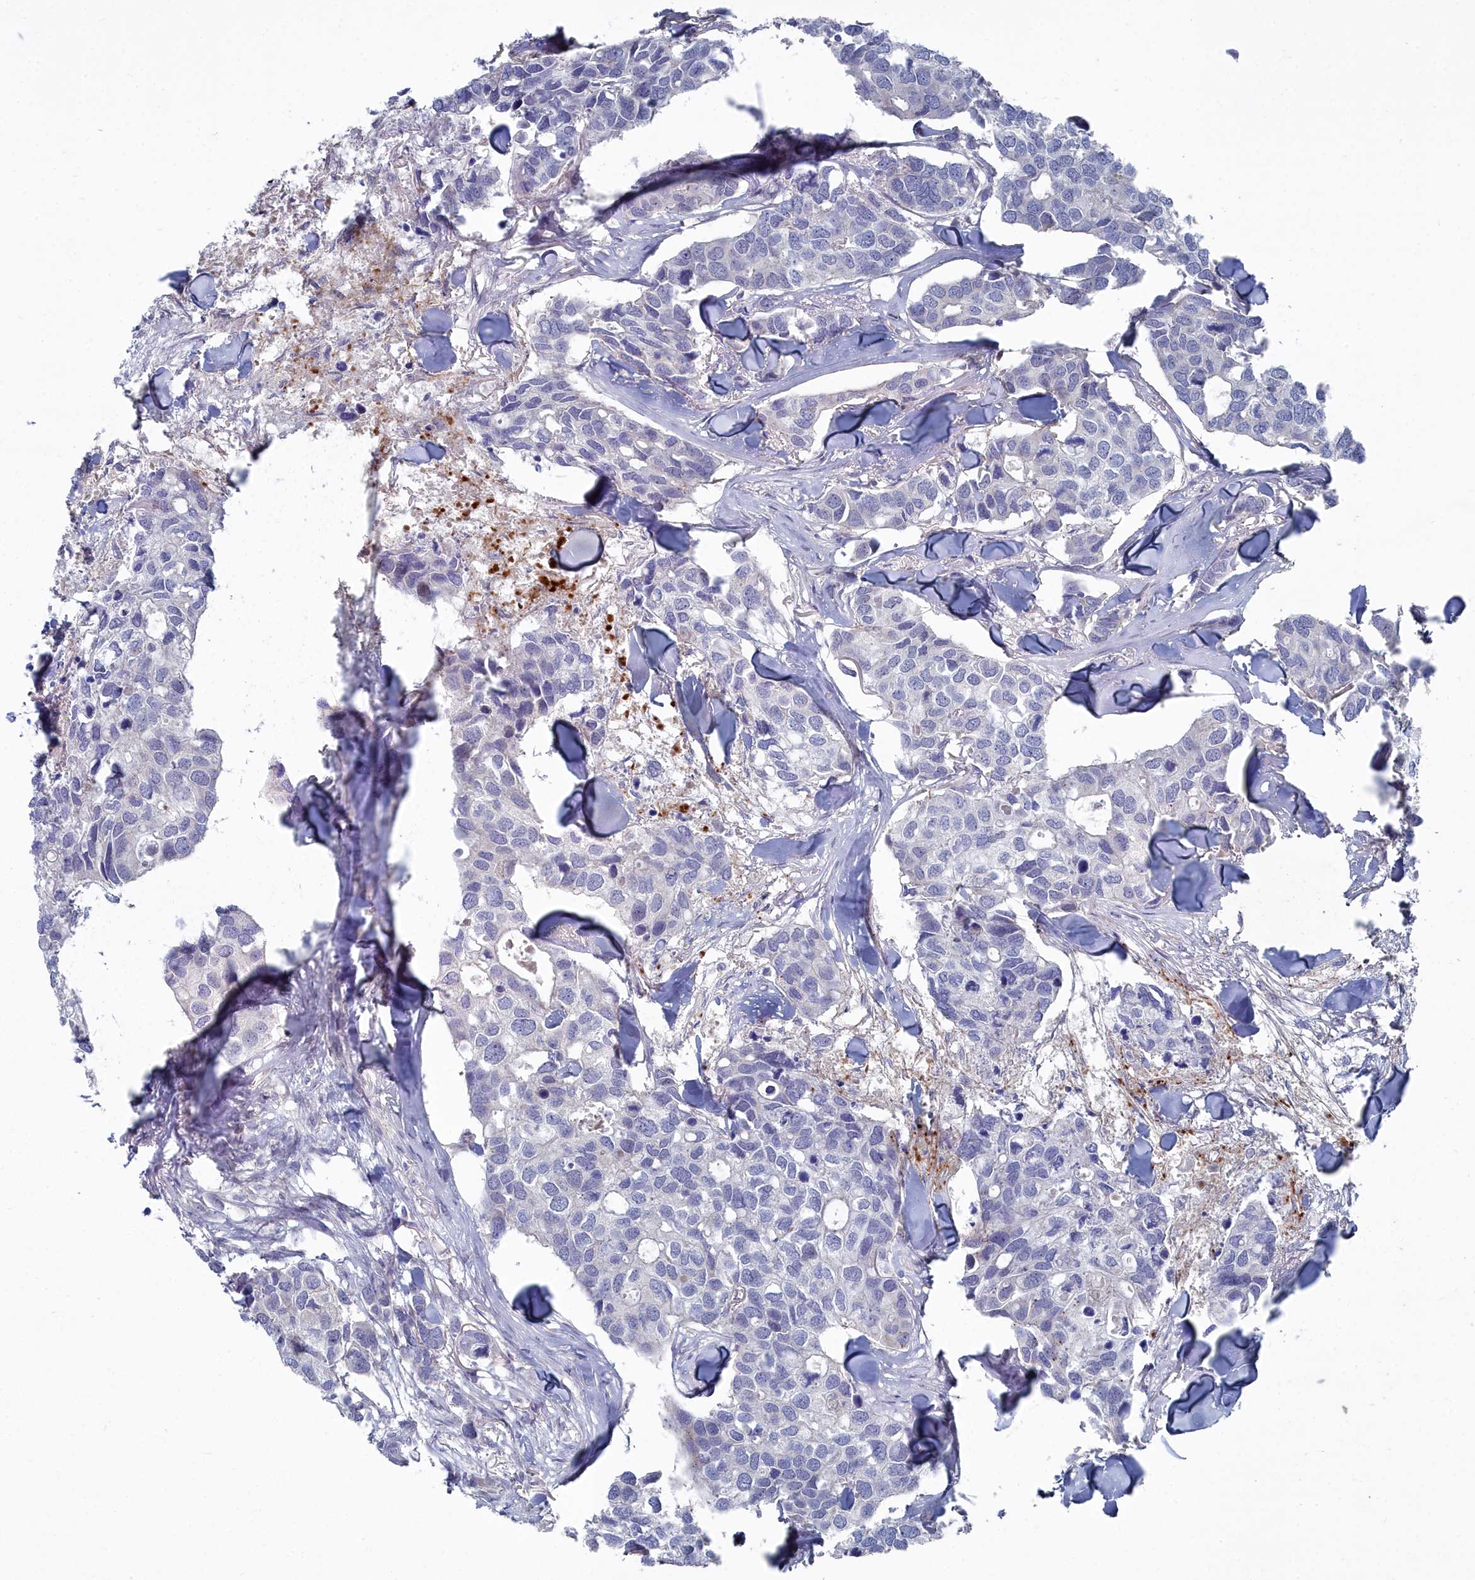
{"staining": {"intensity": "negative", "quantity": "none", "location": "none"}, "tissue": "breast cancer", "cell_type": "Tumor cells", "image_type": "cancer", "snomed": [{"axis": "morphology", "description": "Duct carcinoma"}, {"axis": "topography", "description": "Breast"}], "caption": "The micrograph demonstrates no staining of tumor cells in breast infiltrating ductal carcinoma.", "gene": "SHISAL2A", "patient": {"sex": "female", "age": 83}}